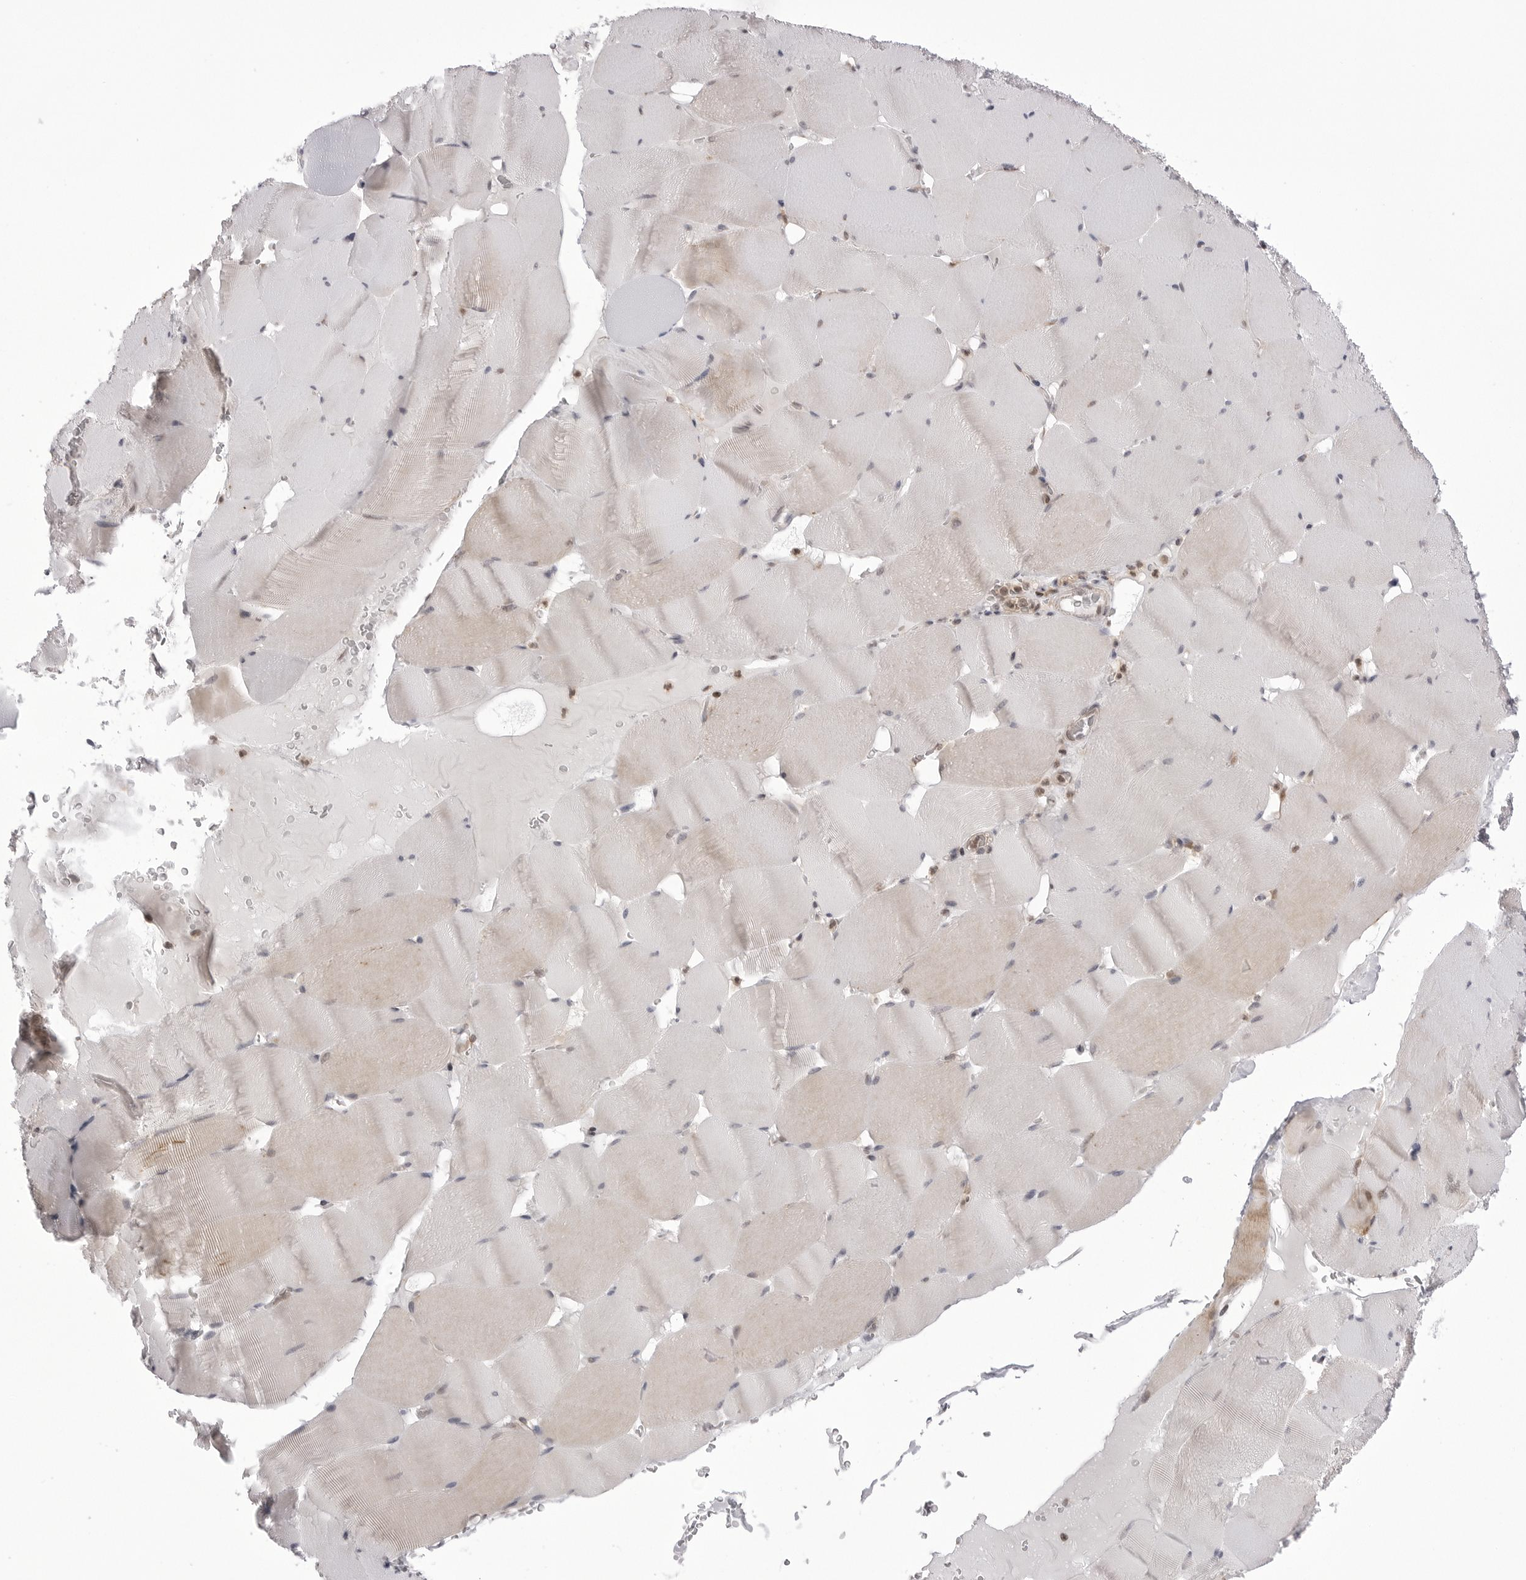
{"staining": {"intensity": "weak", "quantity": "<25%", "location": "cytoplasmic/membranous"}, "tissue": "skeletal muscle", "cell_type": "Myocytes", "image_type": "normal", "snomed": [{"axis": "morphology", "description": "Normal tissue, NOS"}, {"axis": "topography", "description": "Skeletal muscle"}], "caption": "This is a histopathology image of IHC staining of normal skeletal muscle, which shows no staining in myocytes.", "gene": "PTK2B", "patient": {"sex": "male", "age": 62}}